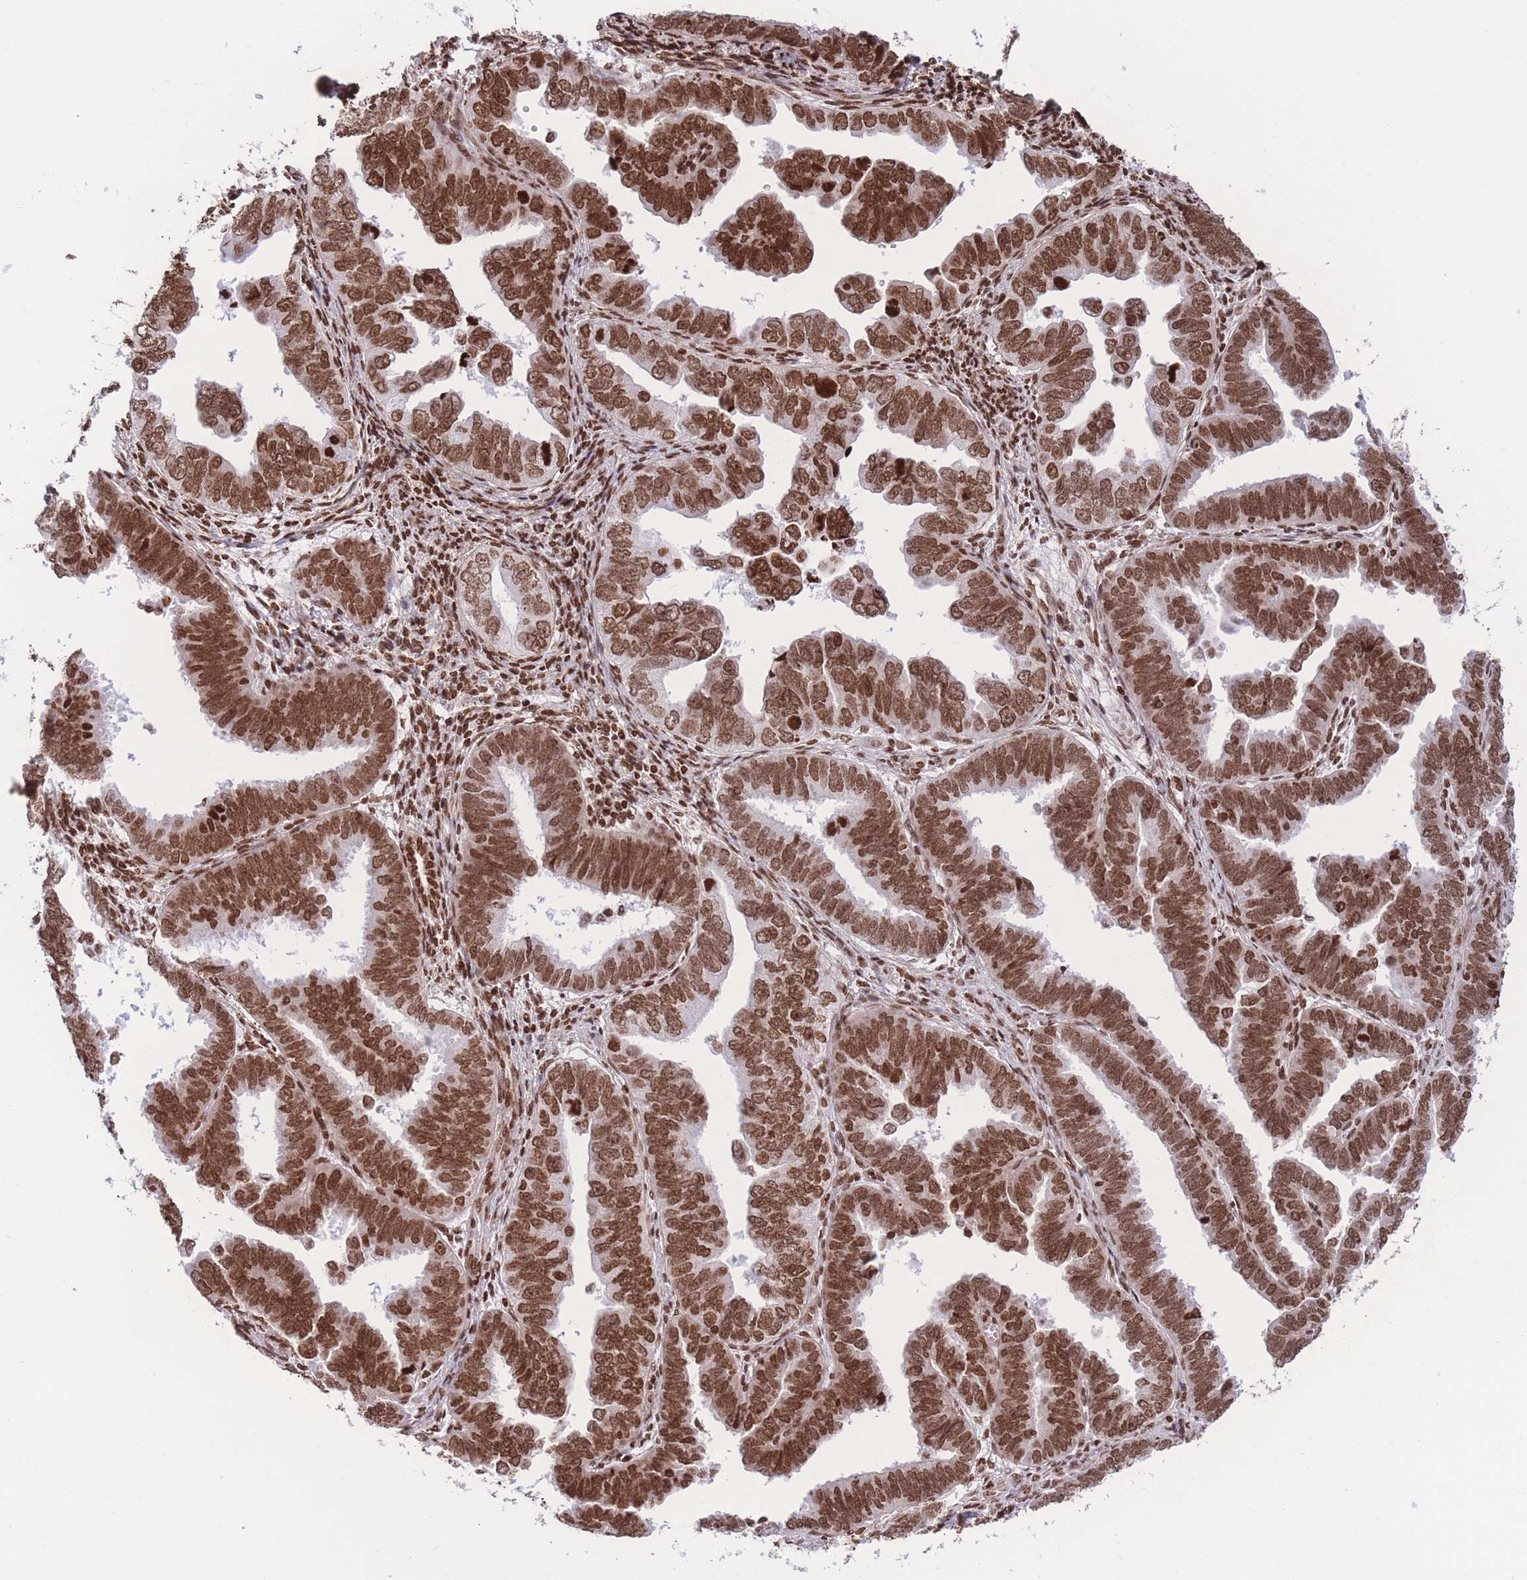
{"staining": {"intensity": "strong", "quantity": ">75%", "location": "nuclear"}, "tissue": "endometrial cancer", "cell_type": "Tumor cells", "image_type": "cancer", "snomed": [{"axis": "morphology", "description": "Adenocarcinoma, NOS"}, {"axis": "topography", "description": "Endometrium"}], "caption": "A brown stain shows strong nuclear staining of a protein in adenocarcinoma (endometrial) tumor cells.", "gene": "H2BC11", "patient": {"sex": "female", "age": 75}}